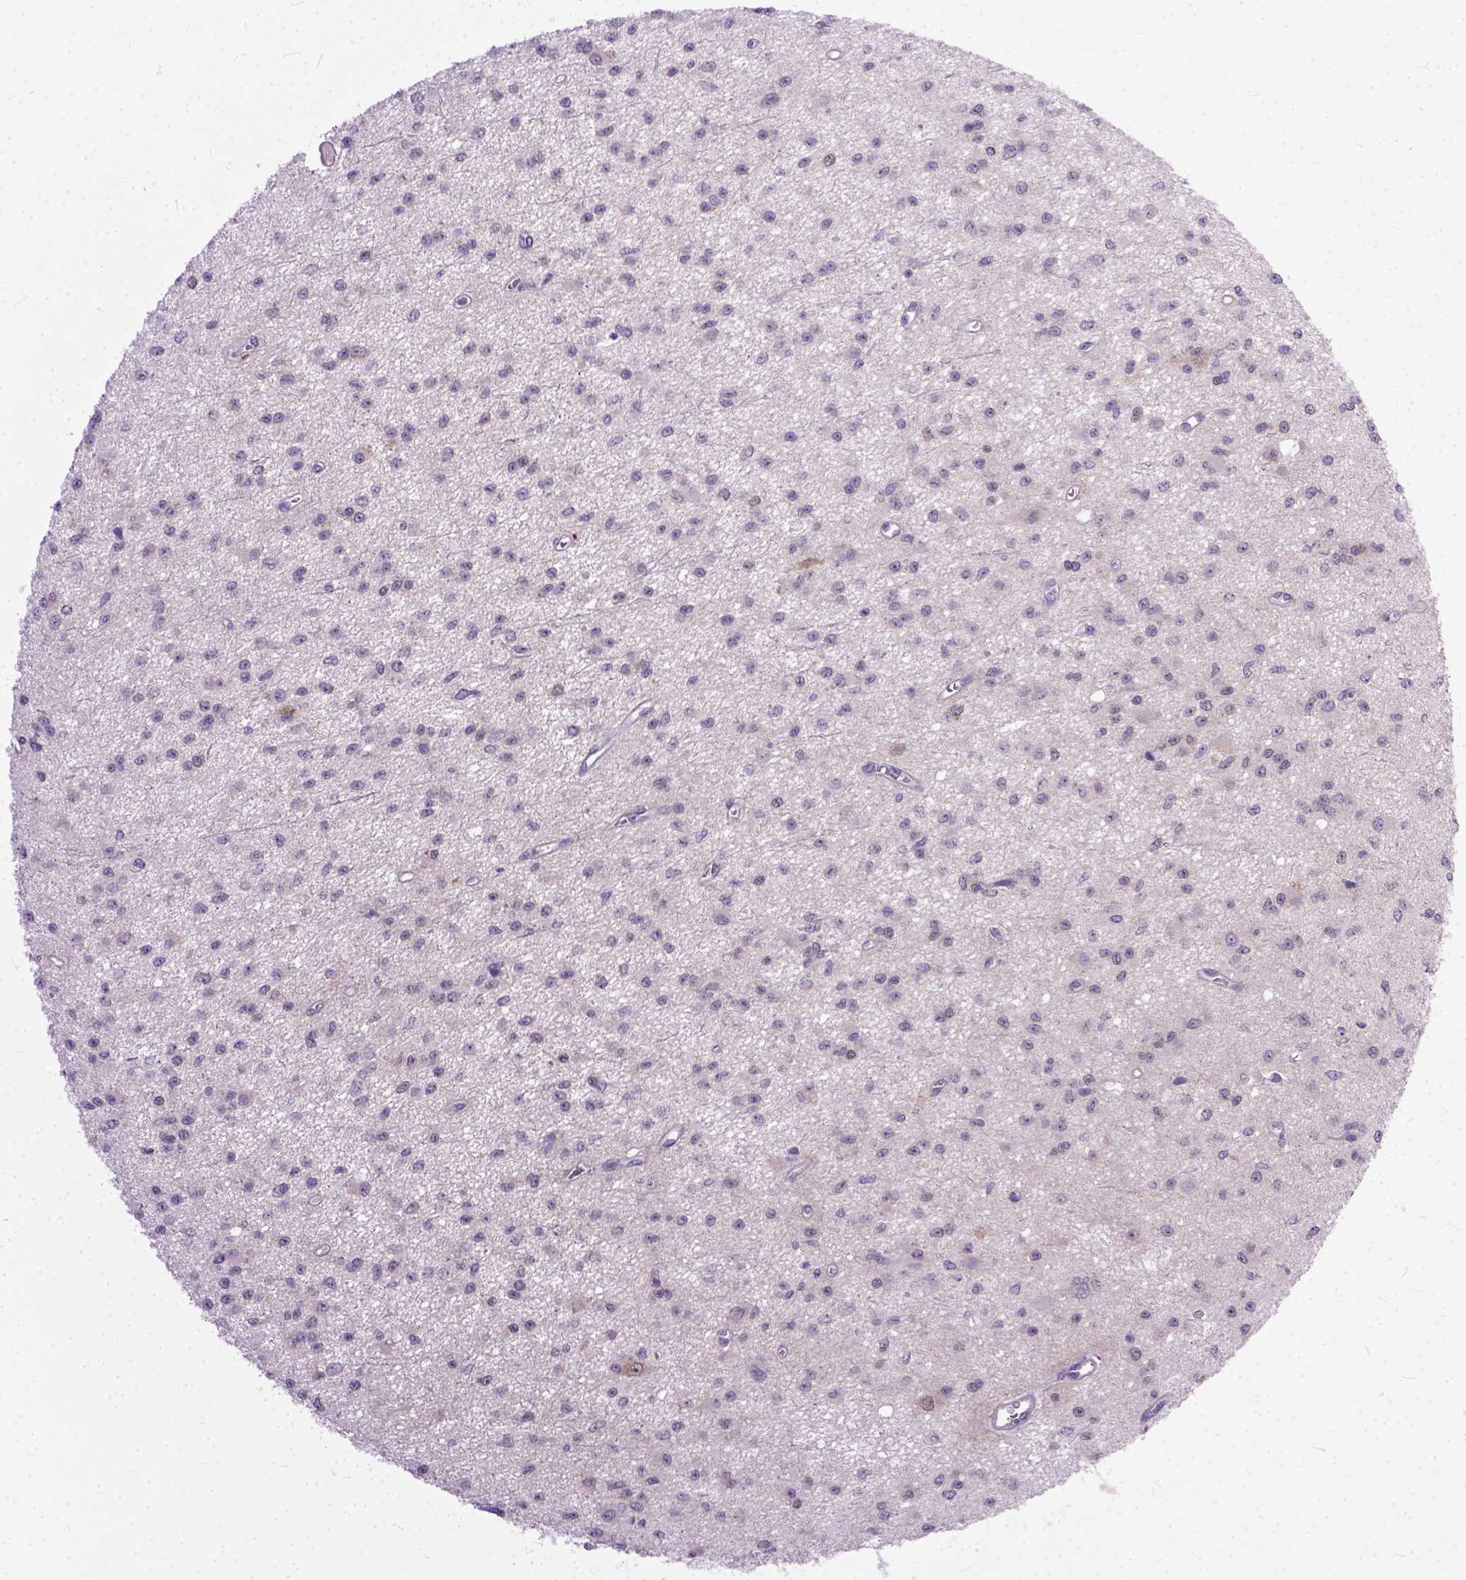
{"staining": {"intensity": "moderate", "quantity": "<25%", "location": "nuclear"}, "tissue": "glioma", "cell_type": "Tumor cells", "image_type": "cancer", "snomed": [{"axis": "morphology", "description": "Glioma, malignant, Low grade"}, {"axis": "topography", "description": "Brain"}], "caption": "Immunohistochemistry (IHC) of human glioma displays low levels of moderate nuclear staining in about <25% of tumor cells.", "gene": "TCEAL7", "patient": {"sex": "female", "age": 45}}